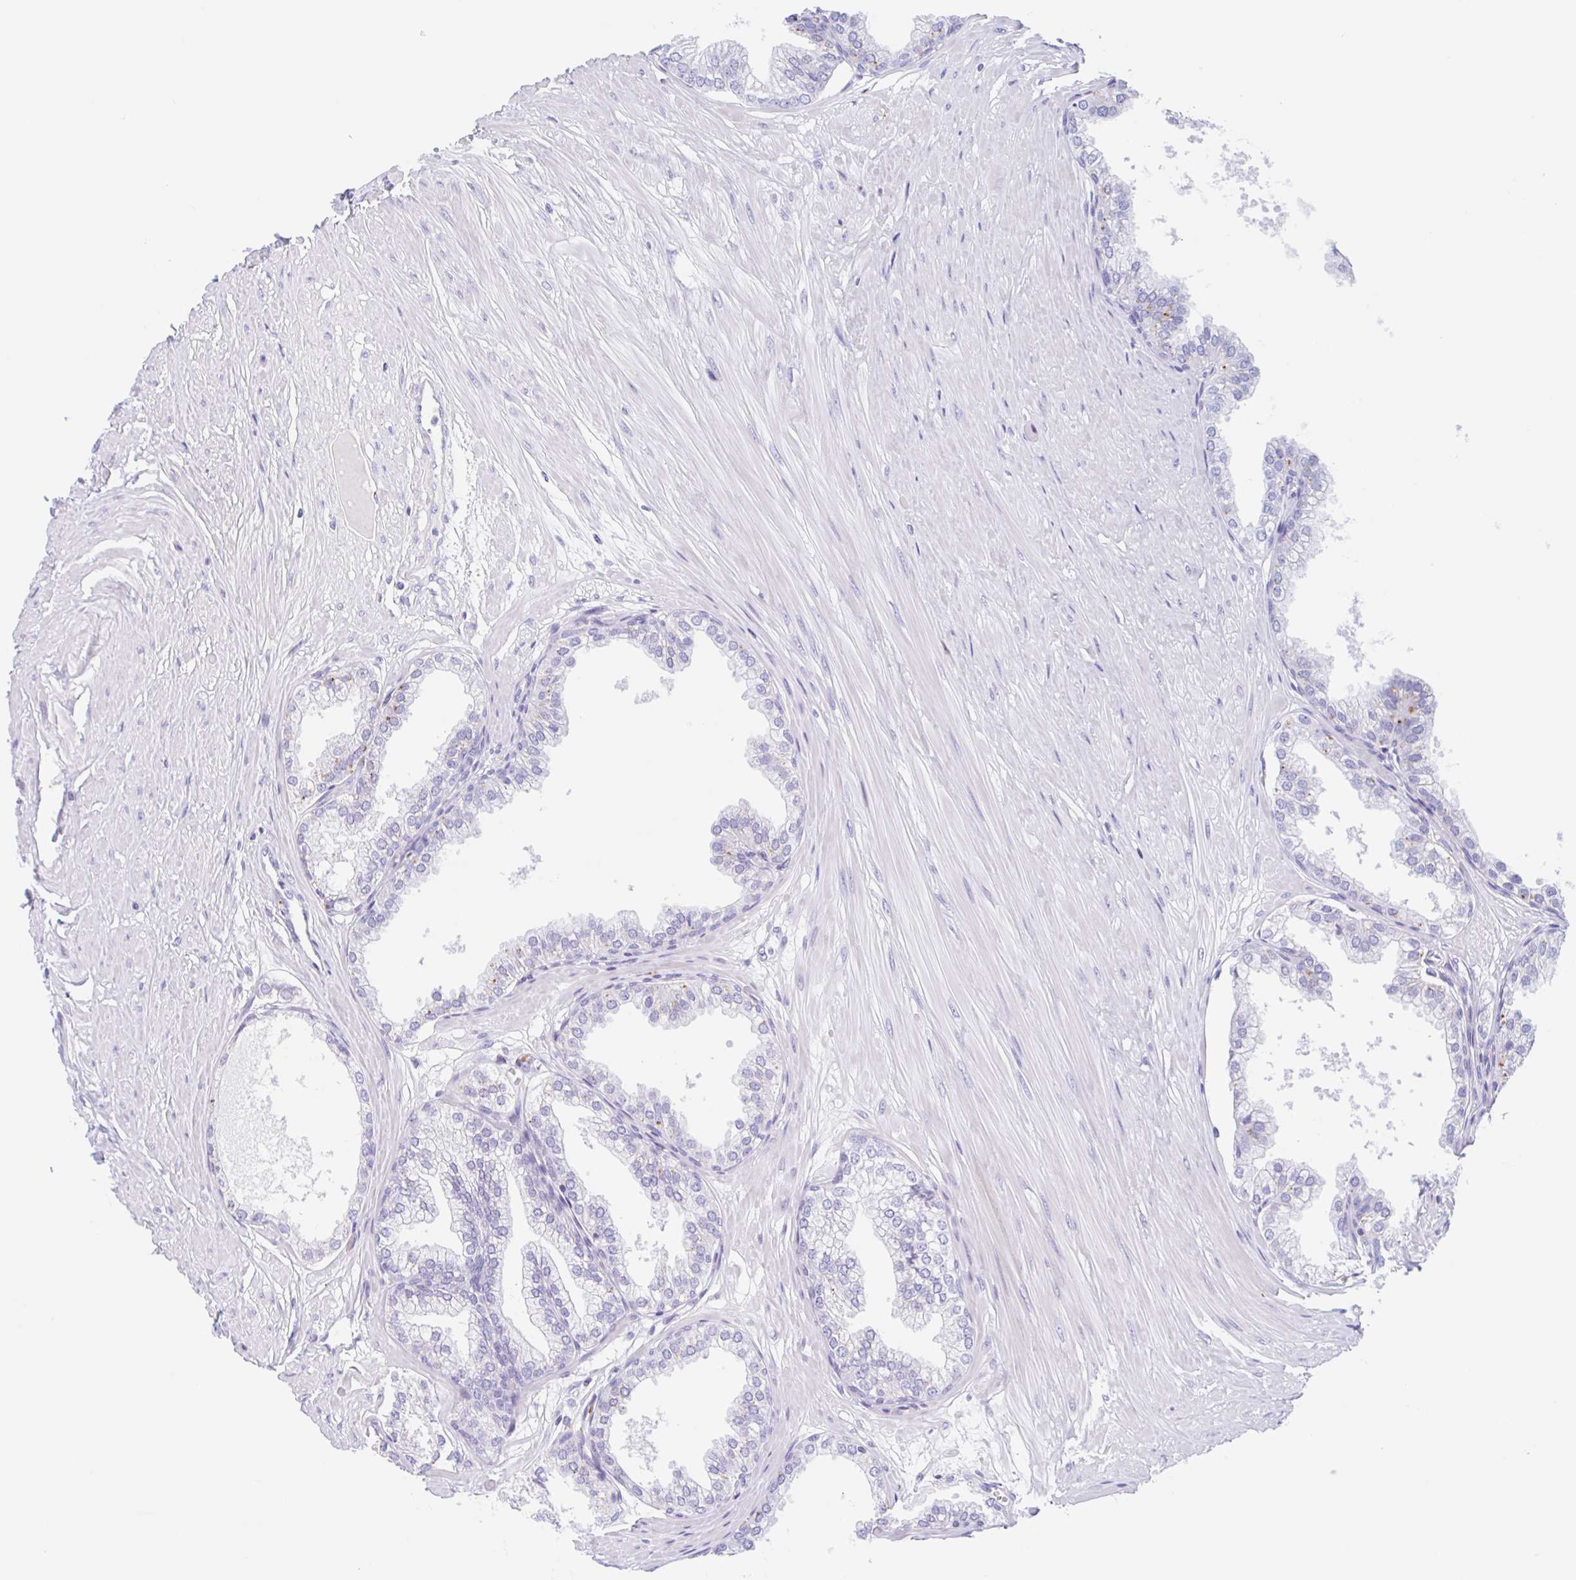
{"staining": {"intensity": "negative", "quantity": "none", "location": "none"}, "tissue": "prostate", "cell_type": "Glandular cells", "image_type": "normal", "snomed": [{"axis": "morphology", "description": "Normal tissue, NOS"}, {"axis": "topography", "description": "Prostate"}, {"axis": "topography", "description": "Peripheral nerve tissue"}], "caption": "Immunohistochemistry (IHC) micrograph of benign prostate: prostate stained with DAB (3,3'-diaminobenzidine) demonstrates no significant protein positivity in glandular cells.", "gene": "ANKRD9", "patient": {"sex": "male", "age": 55}}